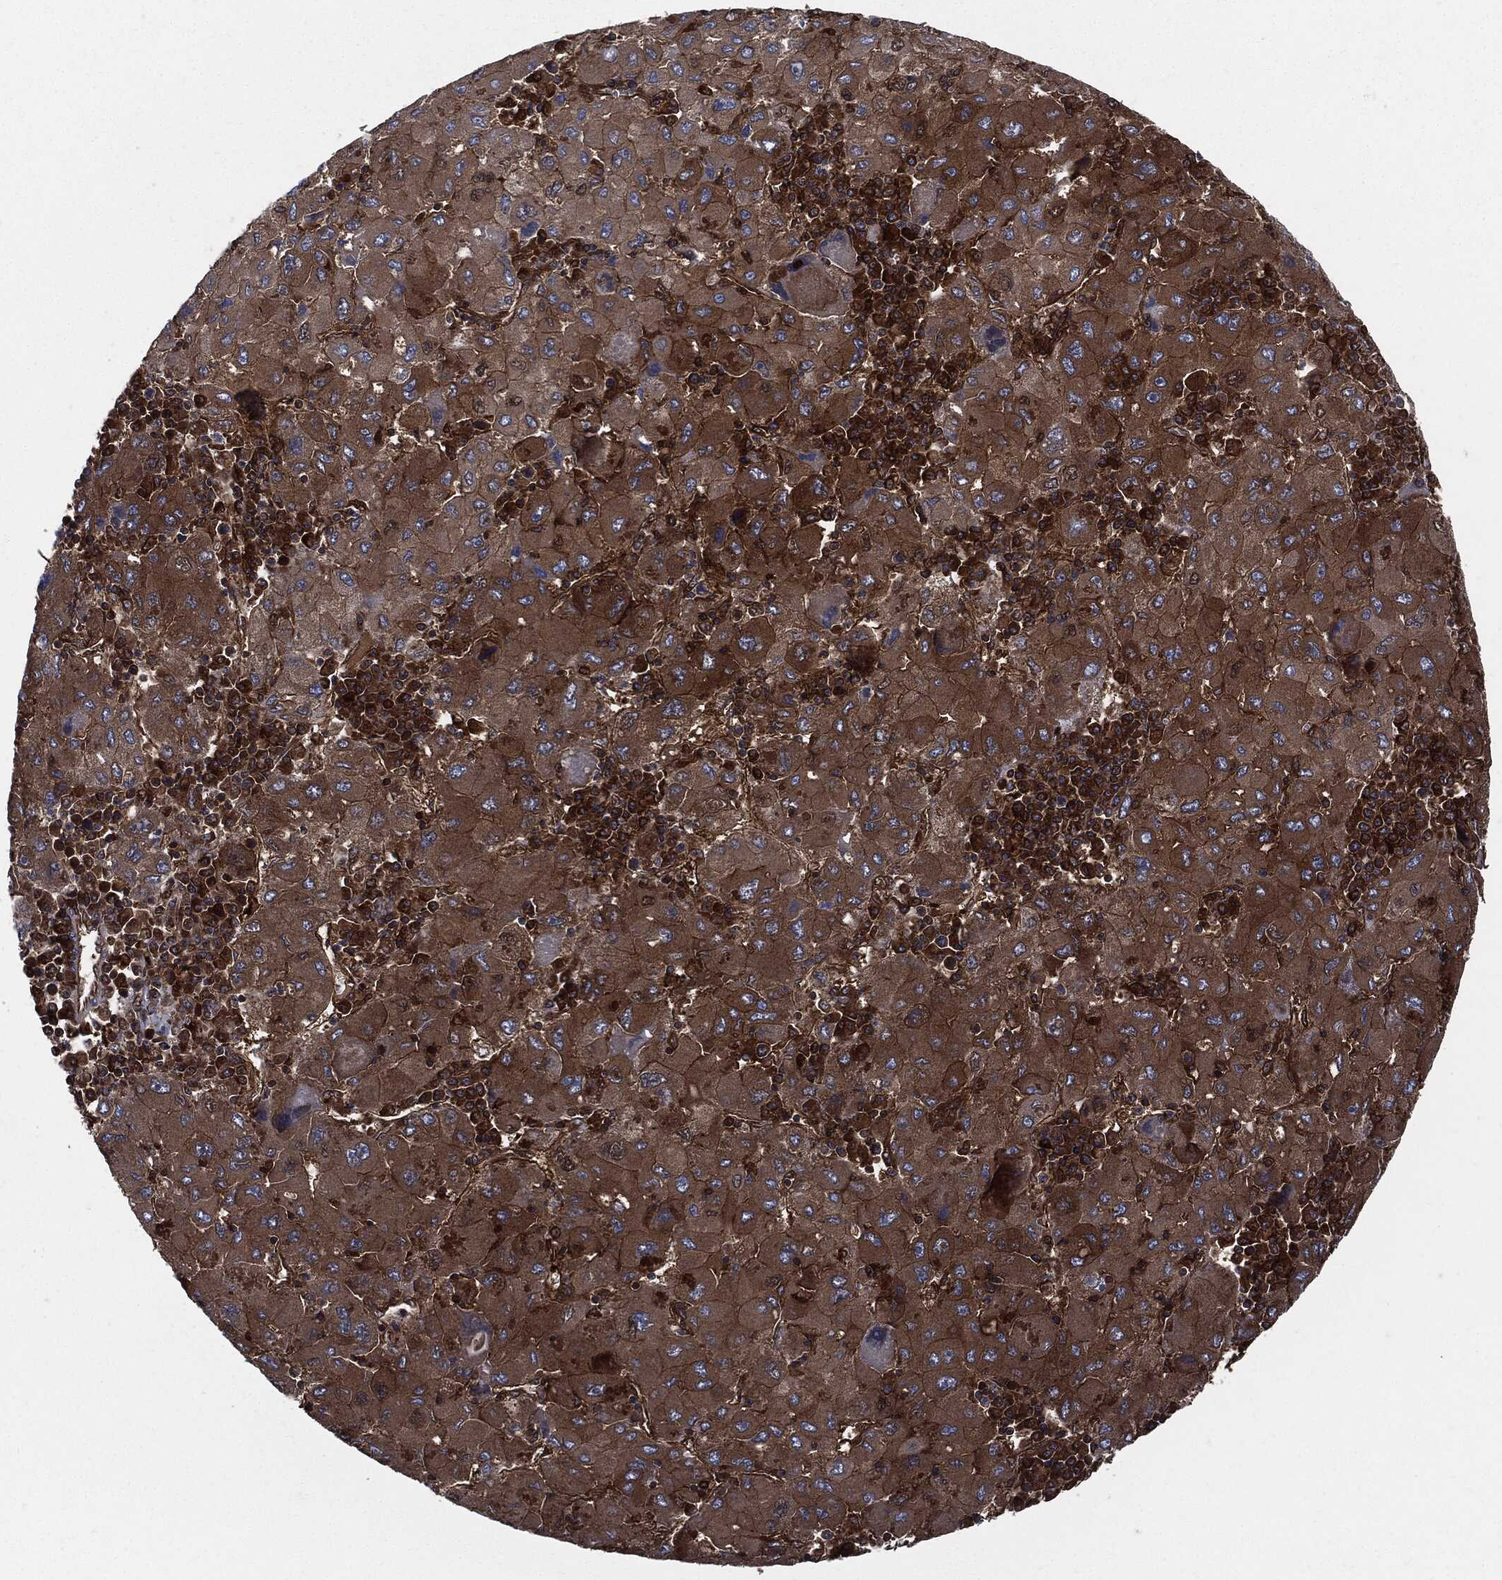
{"staining": {"intensity": "strong", "quantity": ">75%", "location": "cytoplasmic/membranous"}, "tissue": "liver cancer", "cell_type": "Tumor cells", "image_type": "cancer", "snomed": [{"axis": "morphology", "description": "Carcinoma, Hepatocellular, NOS"}, {"axis": "topography", "description": "Liver"}], "caption": "Liver cancer stained for a protein (brown) reveals strong cytoplasmic/membranous positive positivity in approximately >75% of tumor cells.", "gene": "XPNPEP1", "patient": {"sex": "male", "age": 75}}